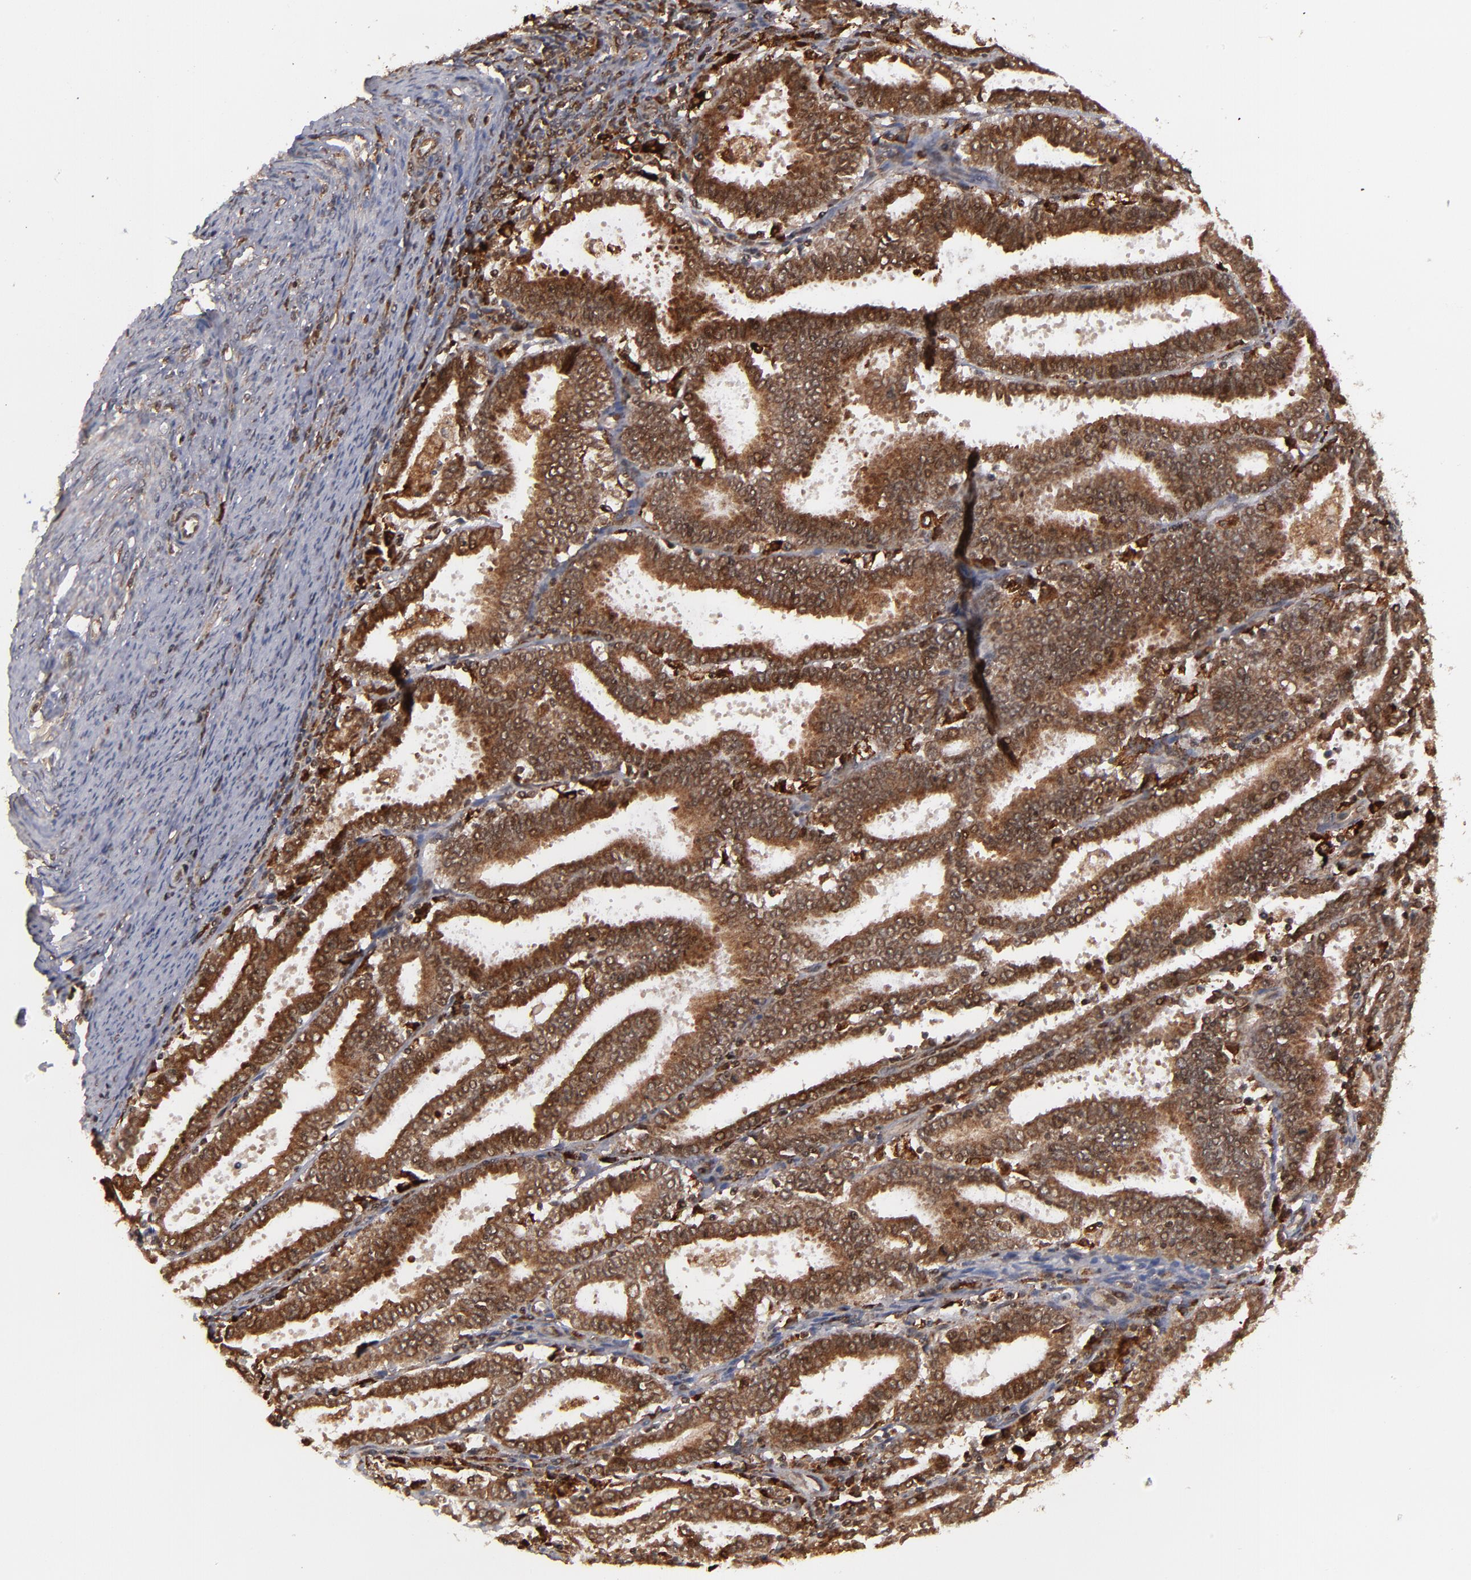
{"staining": {"intensity": "strong", "quantity": ">75%", "location": "cytoplasmic/membranous,nuclear"}, "tissue": "endometrial cancer", "cell_type": "Tumor cells", "image_type": "cancer", "snomed": [{"axis": "morphology", "description": "Adenocarcinoma, NOS"}, {"axis": "topography", "description": "Uterus"}], "caption": "Human endometrial cancer (adenocarcinoma) stained with a brown dye displays strong cytoplasmic/membranous and nuclear positive staining in about >75% of tumor cells.", "gene": "RGS6", "patient": {"sex": "female", "age": 83}}